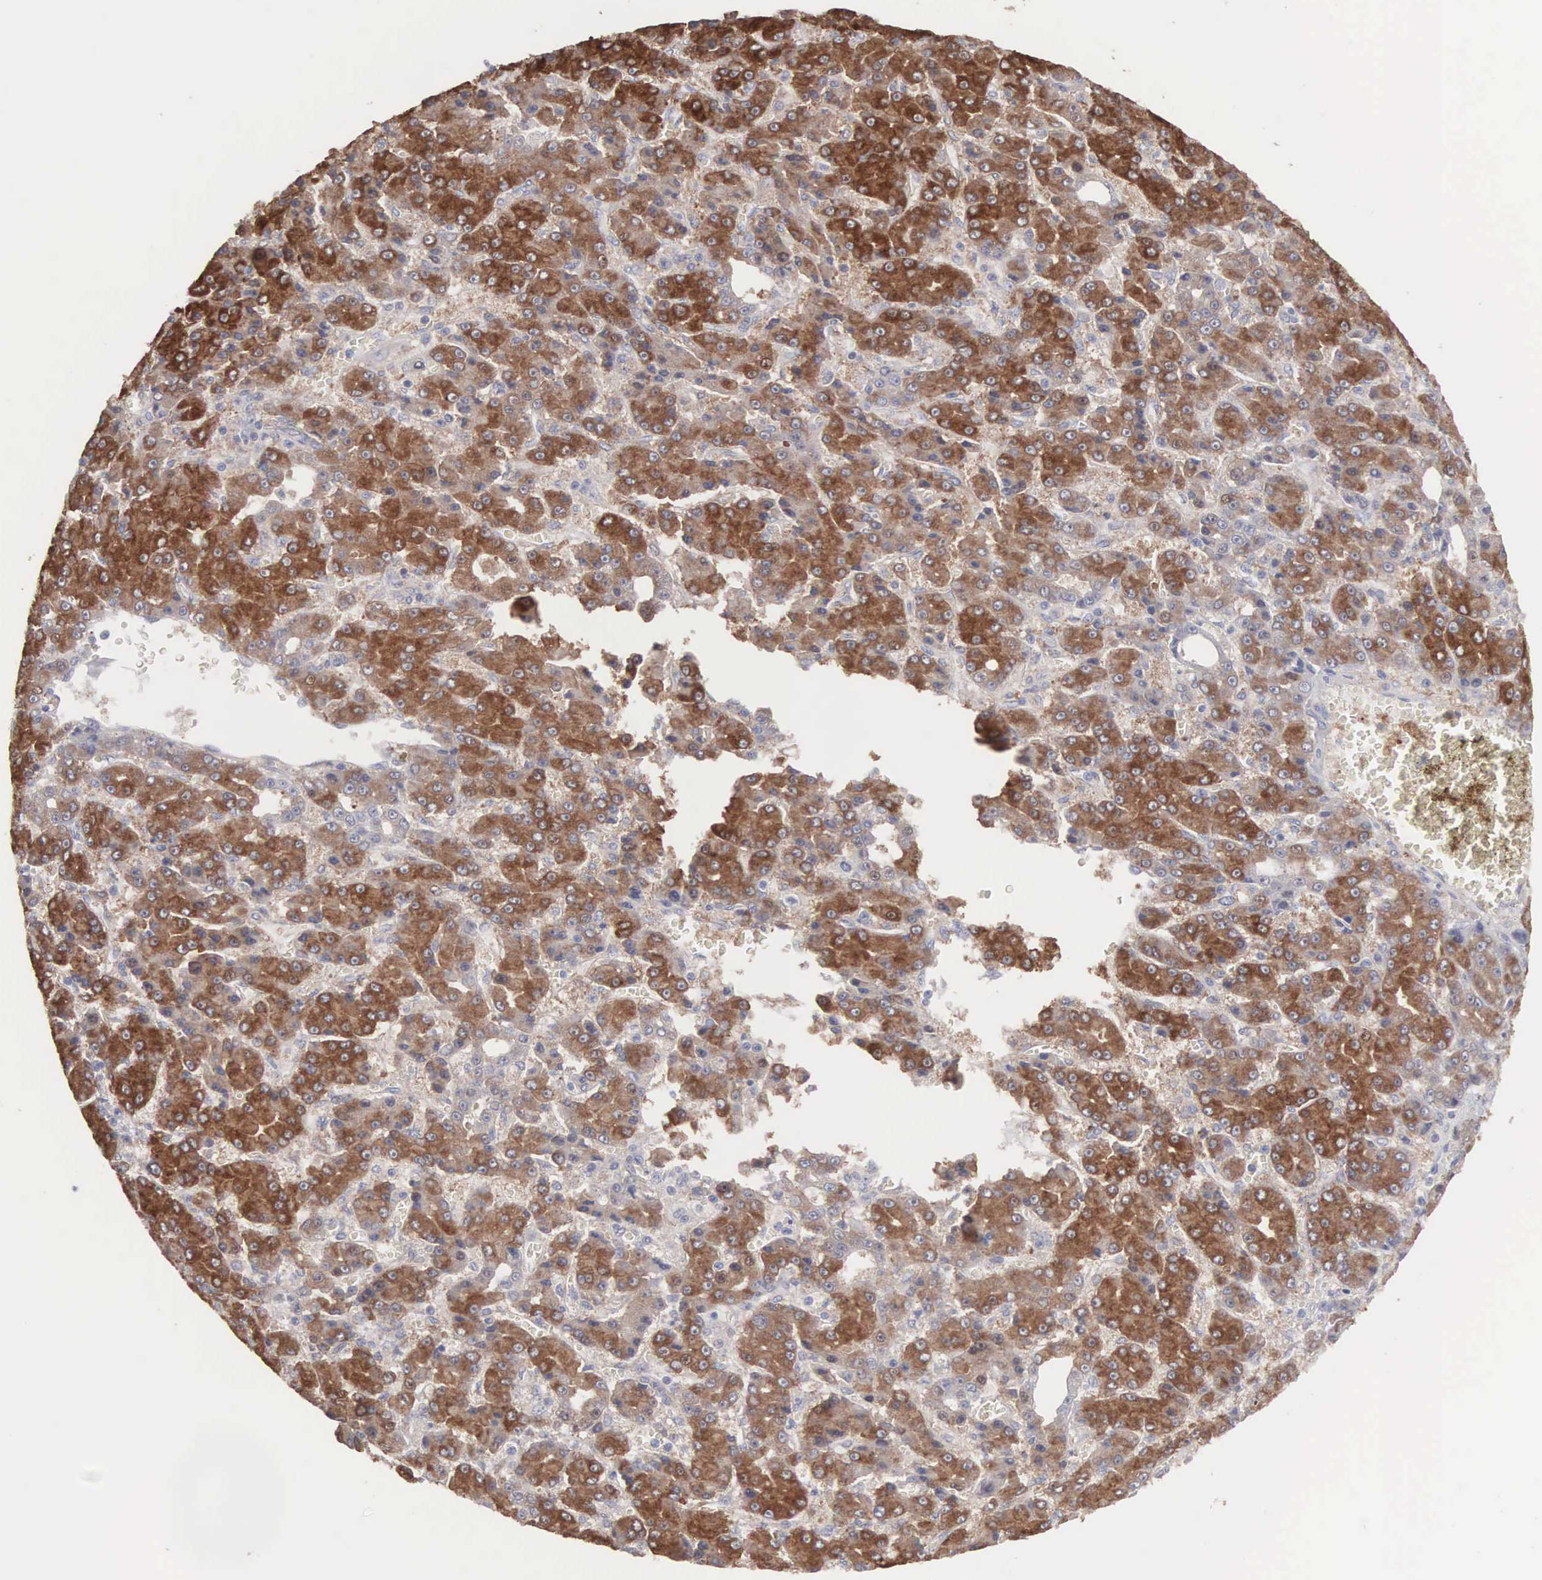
{"staining": {"intensity": "moderate", "quantity": ">75%", "location": "cytoplasmic/membranous"}, "tissue": "liver cancer", "cell_type": "Tumor cells", "image_type": "cancer", "snomed": [{"axis": "morphology", "description": "Carcinoma, Hepatocellular, NOS"}, {"axis": "topography", "description": "Liver"}], "caption": "This image displays immunohistochemistry staining of hepatocellular carcinoma (liver), with medium moderate cytoplasmic/membranous positivity in about >75% of tumor cells.", "gene": "MTHFD1", "patient": {"sex": "male", "age": 69}}